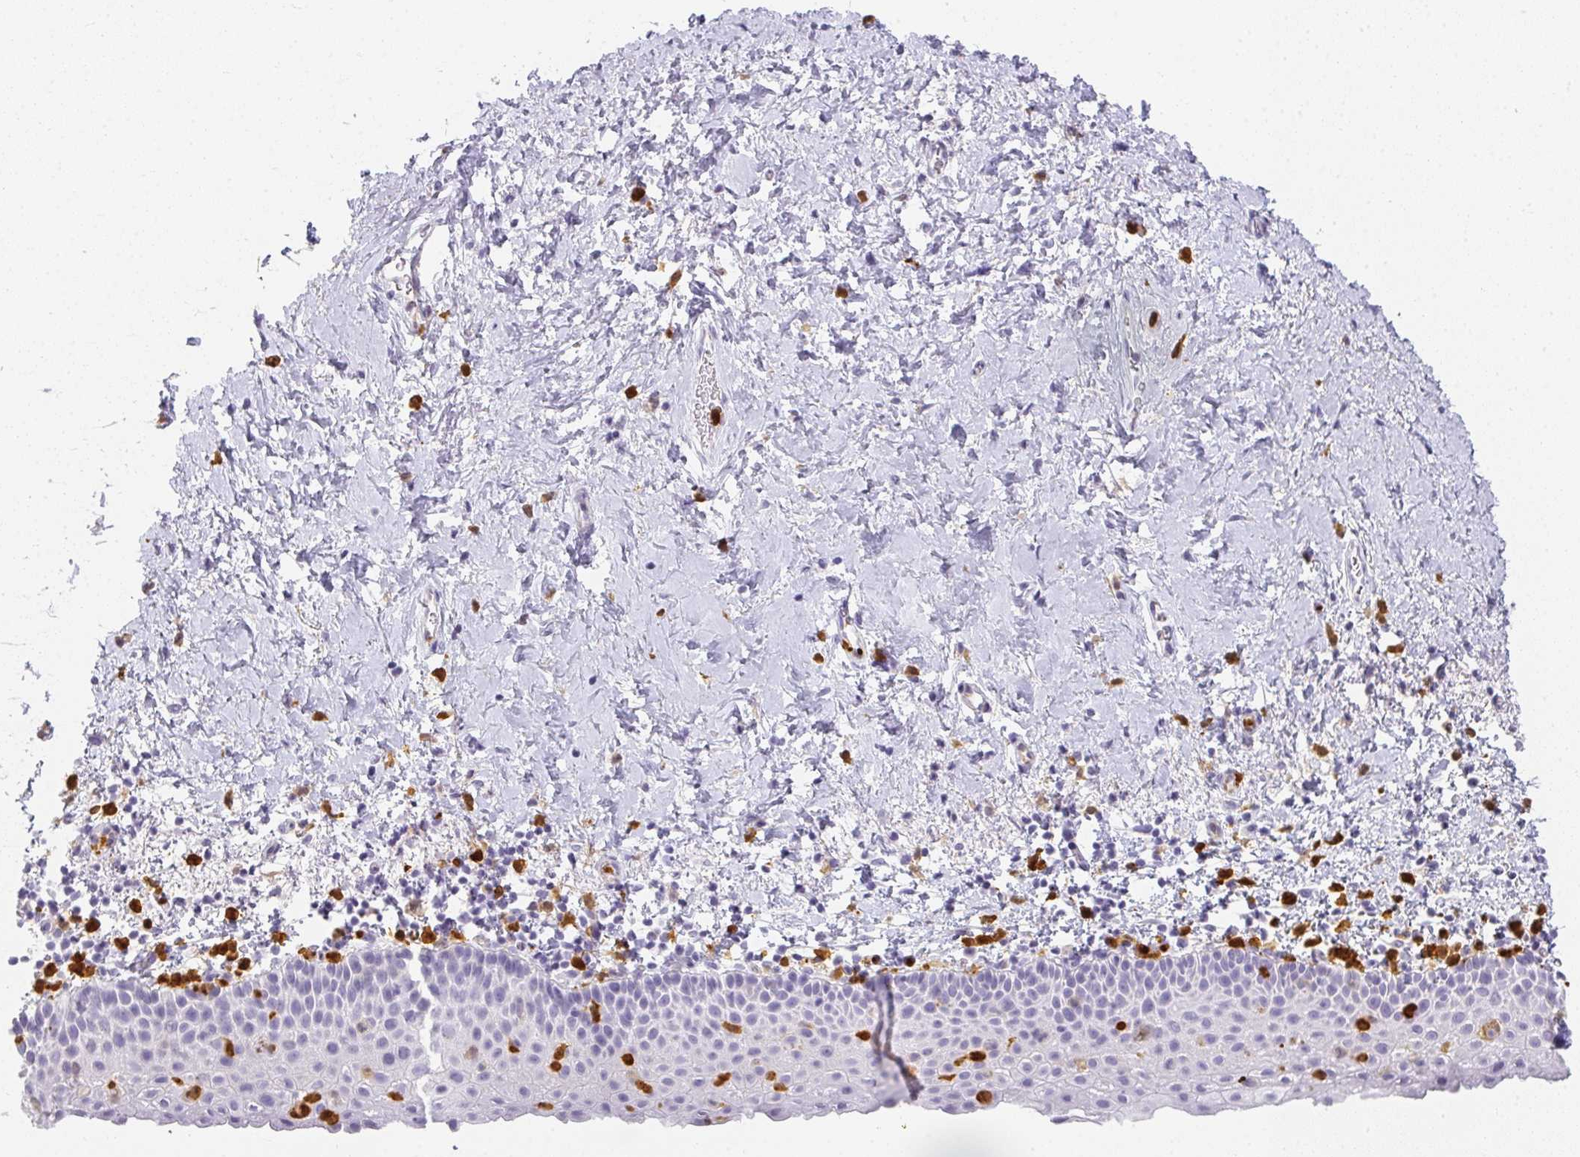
{"staining": {"intensity": "negative", "quantity": "none", "location": "none"}, "tissue": "vagina", "cell_type": "Squamous epithelial cells", "image_type": "normal", "snomed": [{"axis": "morphology", "description": "Normal tissue, NOS"}, {"axis": "topography", "description": "Vagina"}], "caption": "Immunohistochemistry of normal vagina demonstrates no expression in squamous epithelial cells. Brightfield microscopy of IHC stained with DAB (3,3'-diaminobenzidine) (brown) and hematoxylin (blue), captured at high magnification.", "gene": "HK3", "patient": {"sex": "female", "age": 61}}